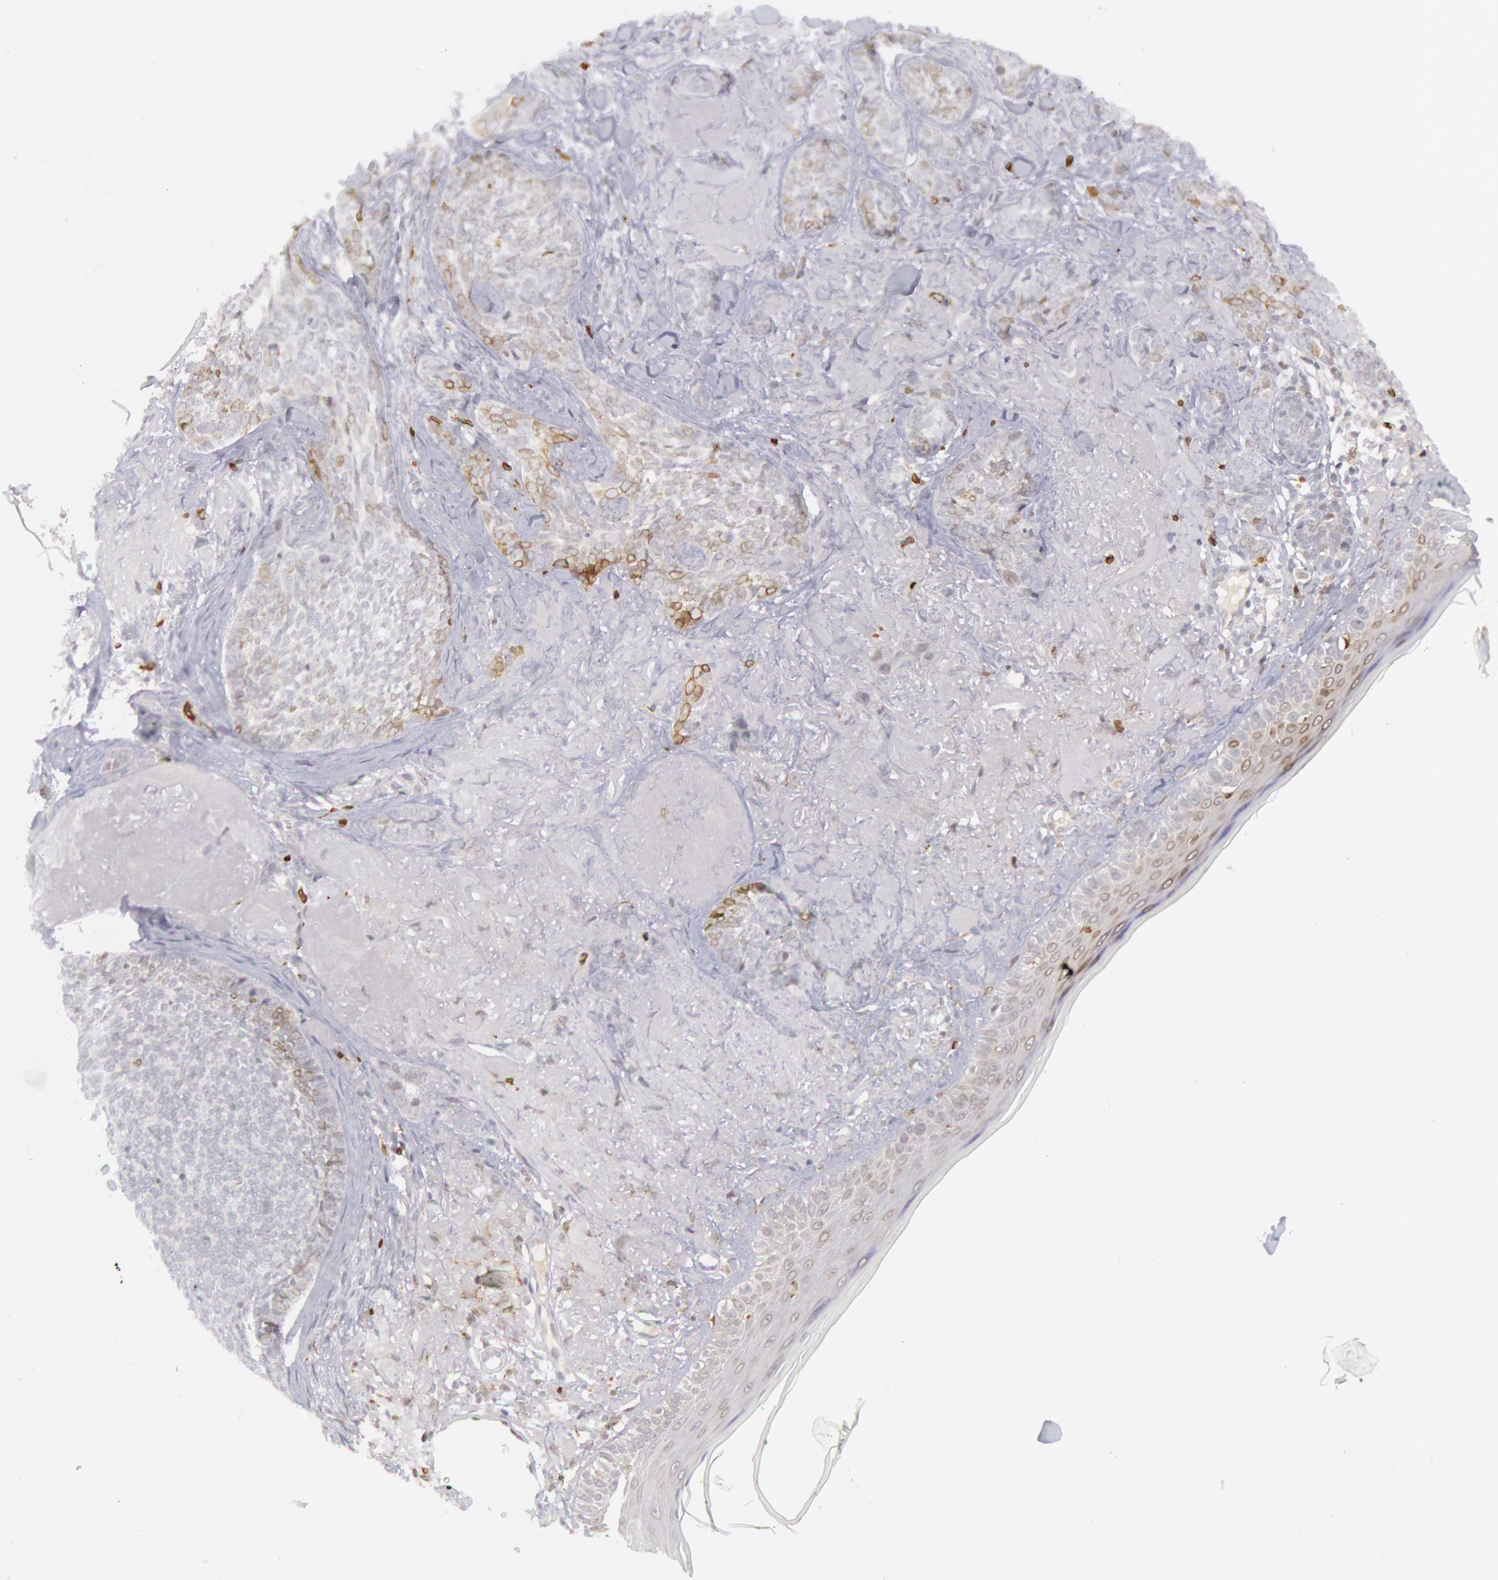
{"staining": {"intensity": "weak", "quantity": "<25%", "location": "cytoplasmic/membranous"}, "tissue": "skin cancer", "cell_type": "Tumor cells", "image_type": "cancer", "snomed": [{"axis": "morphology", "description": "Basal cell carcinoma"}, {"axis": "topography", "description": "Skin"}], "caption": "High power microscopy image of an IHC histopathology image of skin basal cell carcinoma, revealing no significant staining in tumor cells.", "gene": "PTGS2", "patient": {"sex": "female", "age": 81}}